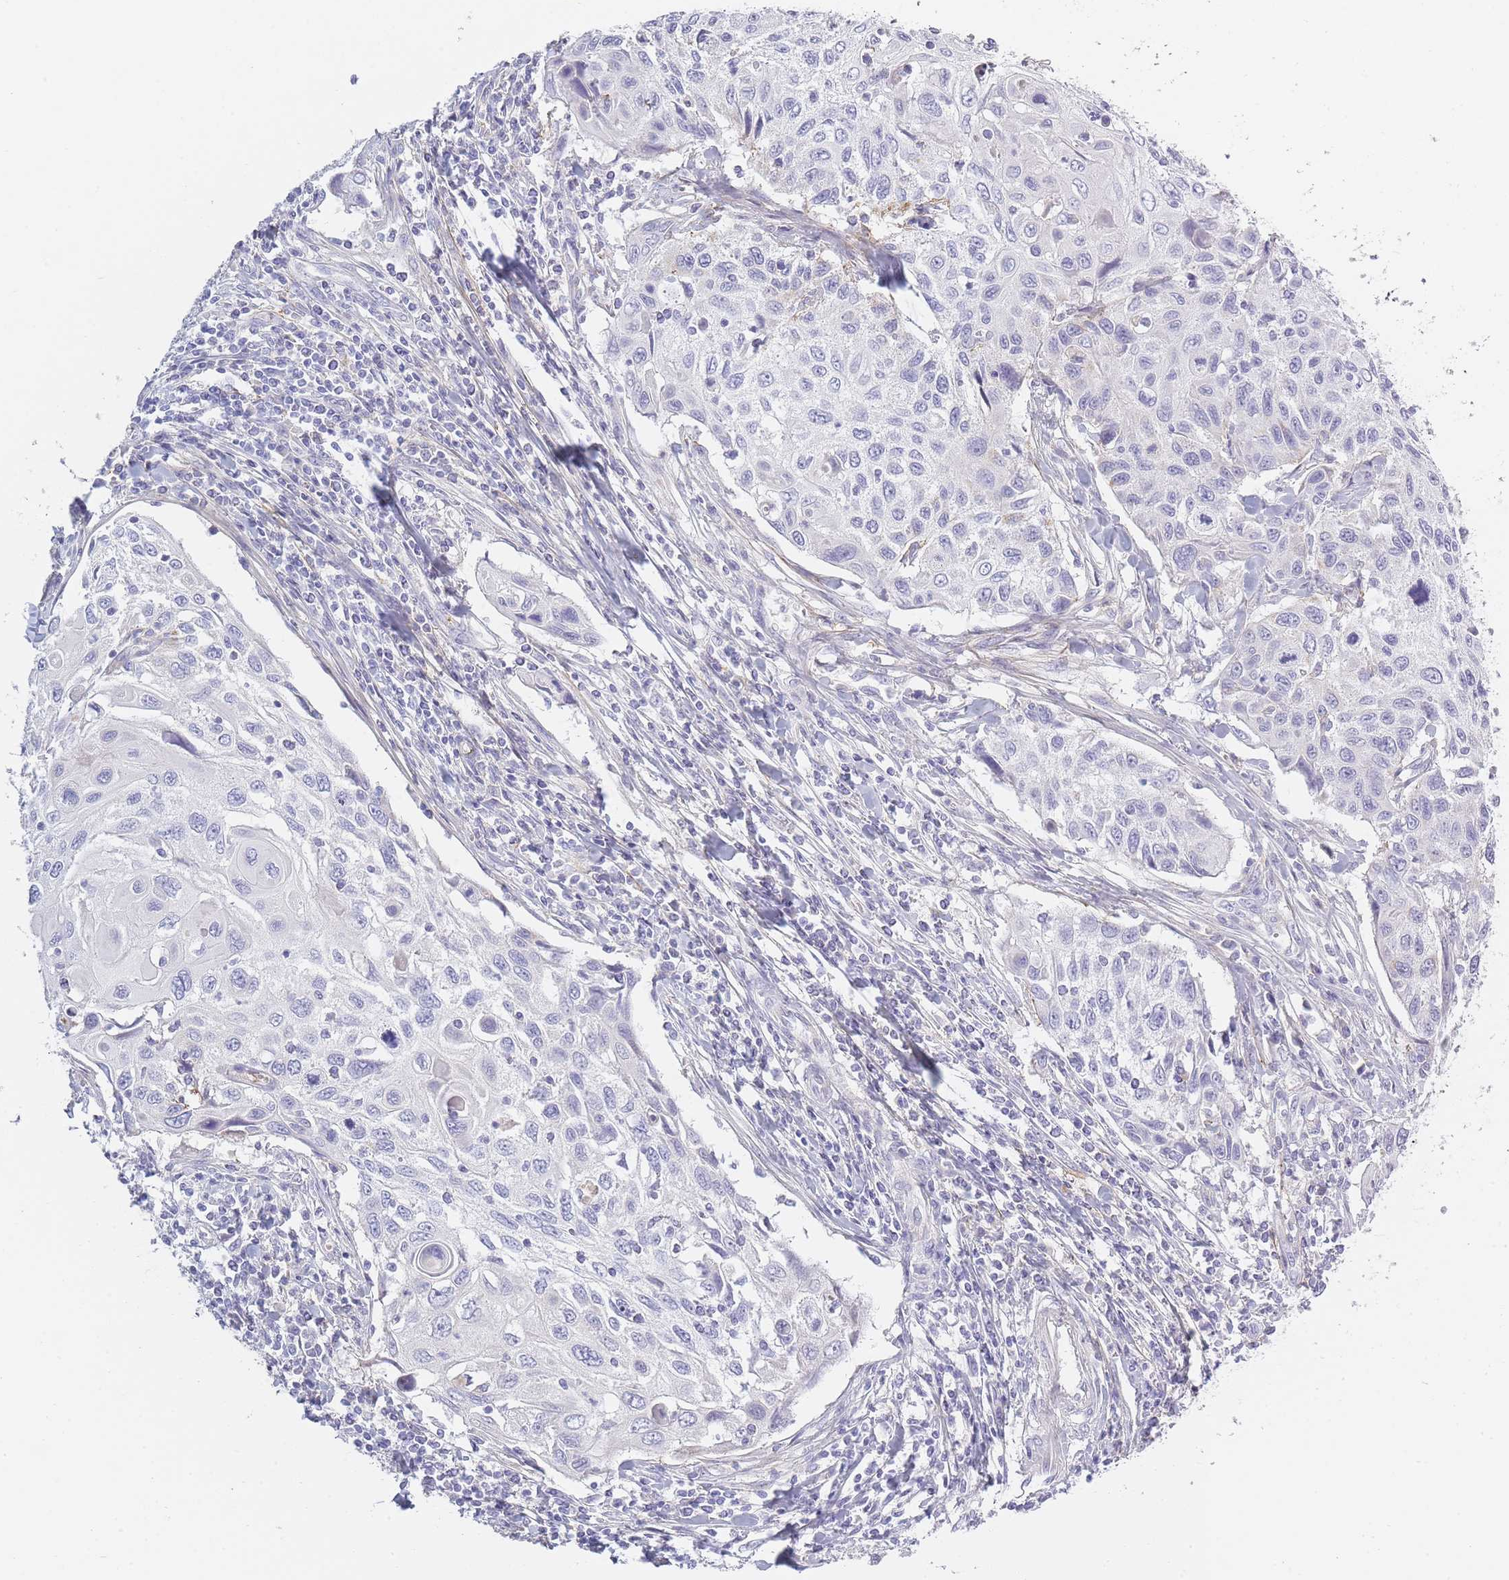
{"staining": {"intensity": "negative", "quantity": "none", "location": "none"}, "tissue": "cervical cancer", "cell_type": "Tumor cells", "image_type": "cancer", "snomed": [{"axis": "morphology", "description": "Squamous cell carcinoma, NOS"}, {"axis": "topography", "description": "Cervix"}], "caption": "Protein analysis of cervical cancer displays no significant positivity in tumor cells. (Stains: DAB (3,3'-diaminobenzidine) IHC with hematoxylin counter stain, Microscopy: brightfield microscopy at high magnification).", "gene": "AP3M2", "patient": {"sex": "female", "age": 70}}